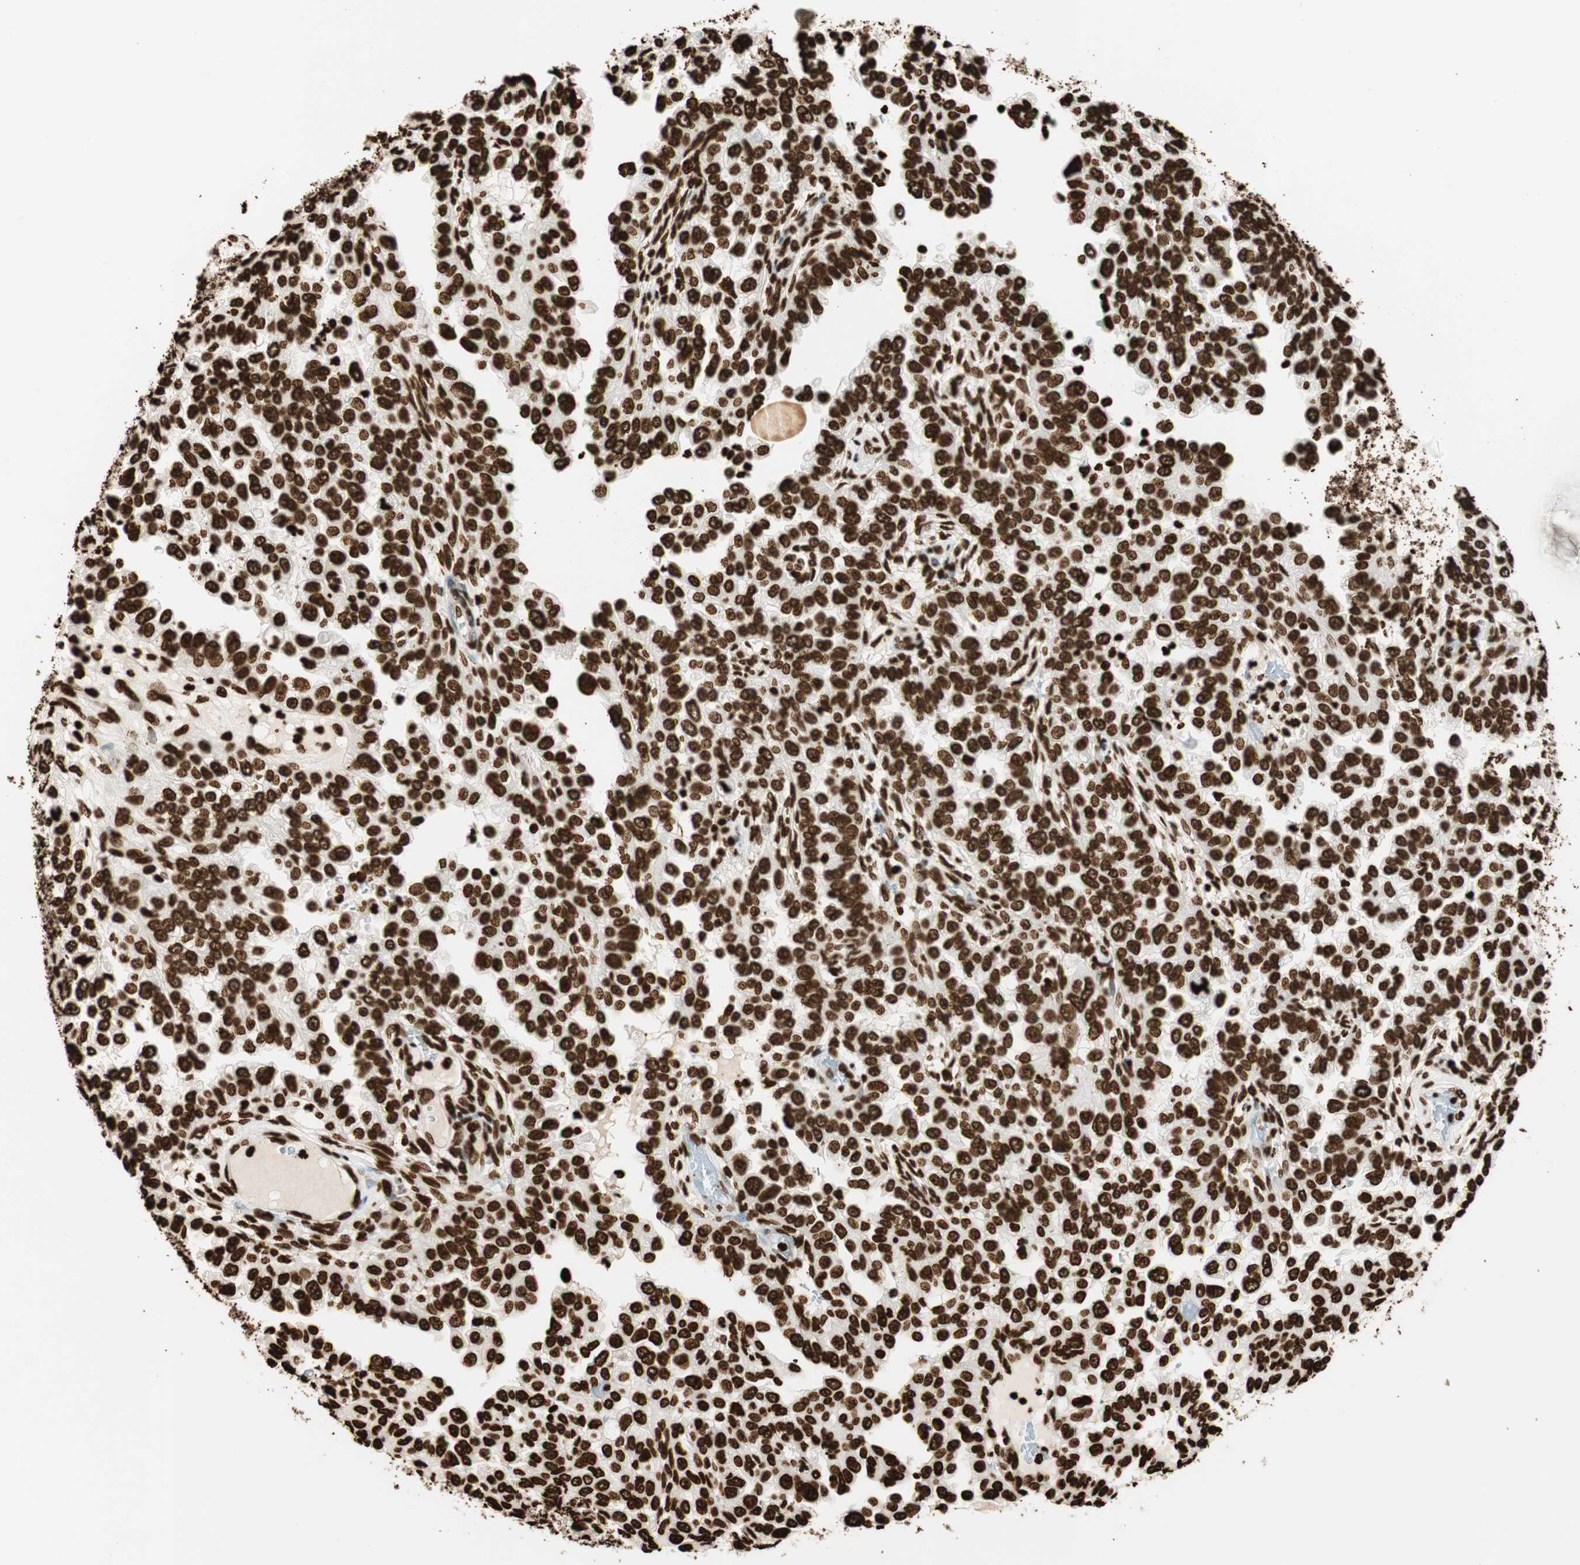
{"staining": {"intensity": "strong", "quantity": ">75%", "location": "nuclear"}, "tissue": "endometrial cancer", "cell_type": "Tumor cells", "image_type": "cancer", "snomed": [{"axis": "morphology", "description": "Adenocarcinoma, NOS"}, {"axis": "topography", "description": "Endometrium"}], "caption": "Protein expression analysis of human endometrial adenocarcinoma reveals strong nuclear positivity in about >75% of tumor cells.", "gene": "GLI2", "patient": {"sex": "female", "age": 85}}